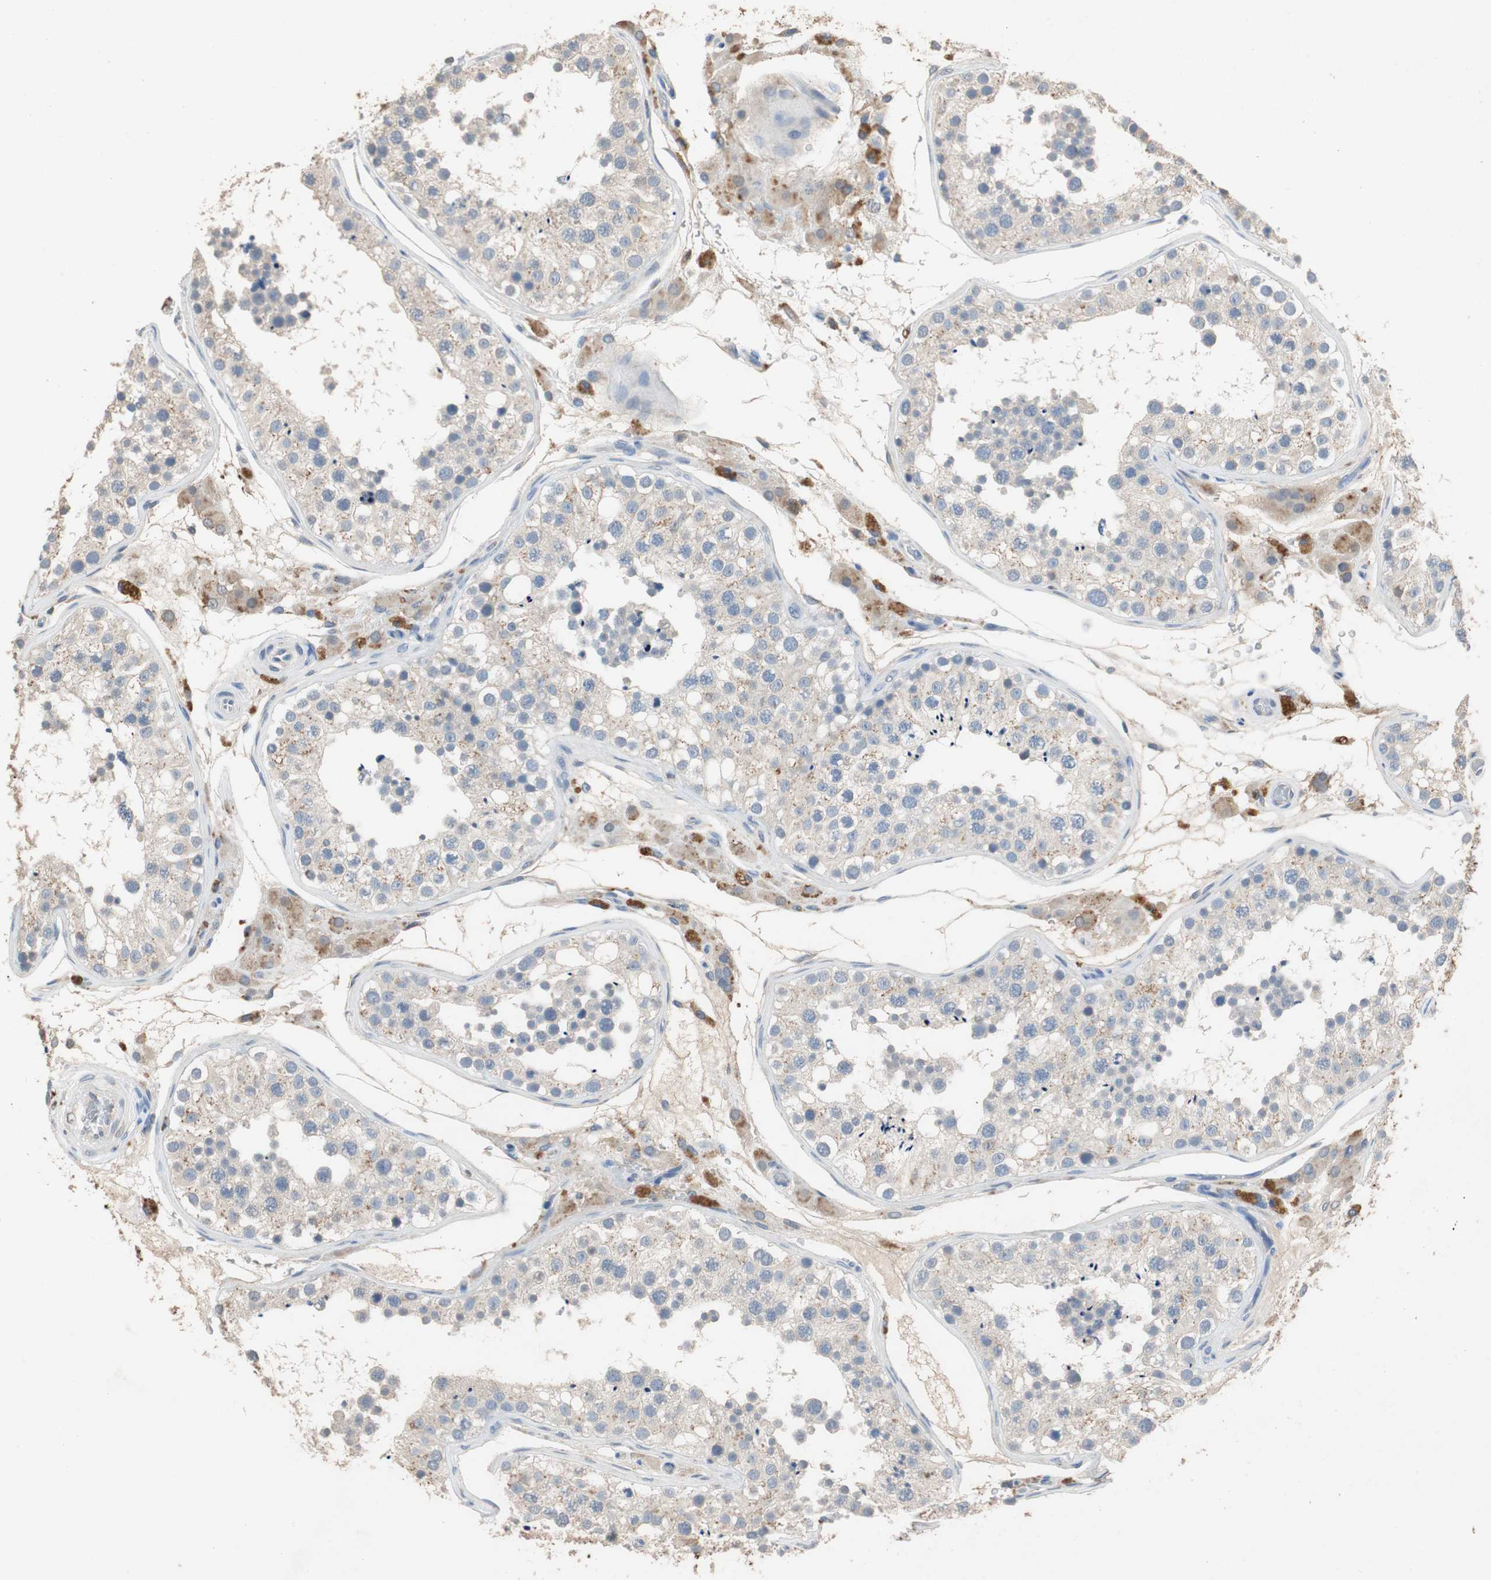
{"staining": {"intensity": "weak", "quantity": "<25%", "location": "cytoplasmic/membranous"}, "tissue": "testis", "cell_type": "Cells in seminiferous ducts", "image_type": "normal", "snomed": [{"axis": "morphology", "description": "Normal tissue, NOS"}, {"axis": "topography", "description": "Testis"}], "caption": "Protein analysis of unremarkable testis displays no significant expression in cells in seminiferous ducts.", "gene": "ADAP1", "patient": {"sex": "male", "age": 26}}